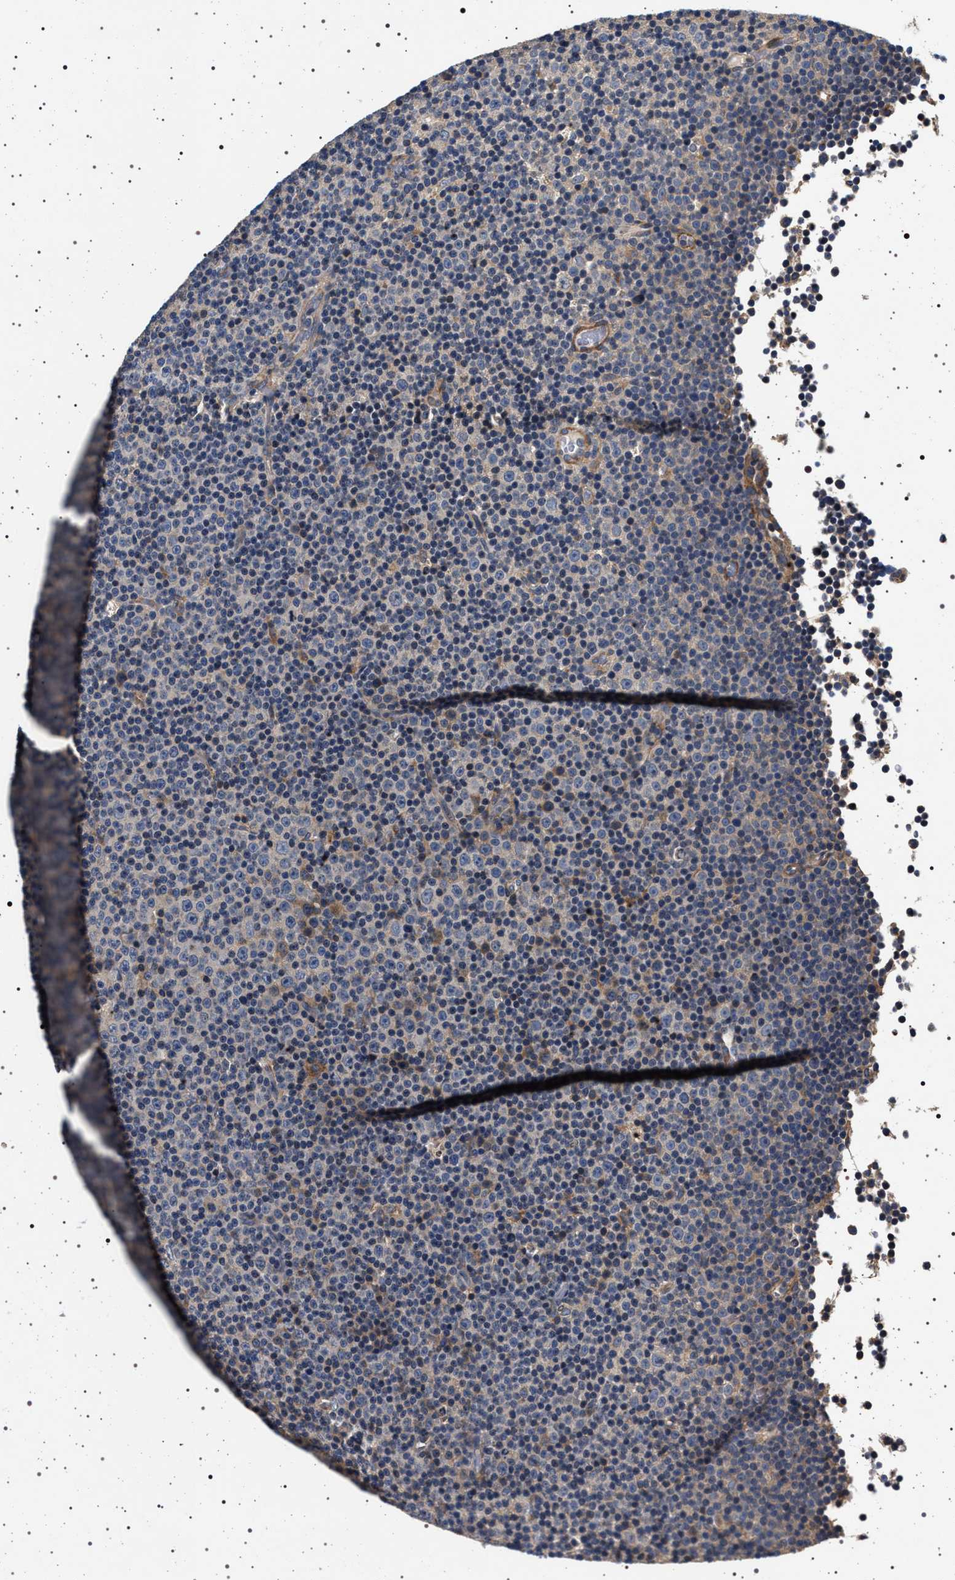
{"staining": {"intensity": "negative", "quantity": "none", "location": "none"}, "tissue": "lymphoma", "cell_type": "Tumor cells", "image_type": "cancer", "snomed": [{"axis": "morphology", "description": "Malignant lymphoma, non-Hodgkin's type, Low grade"}, {"axis": "topography", "description": "Lymph node"}], "caption": "An image of human malignant lymphoma, non-Hodgkin's type (low-grade) is negative for staining in tumor cells.", "gene": "DCBLD2", "patient": {"sex": "female", "age": 67}}